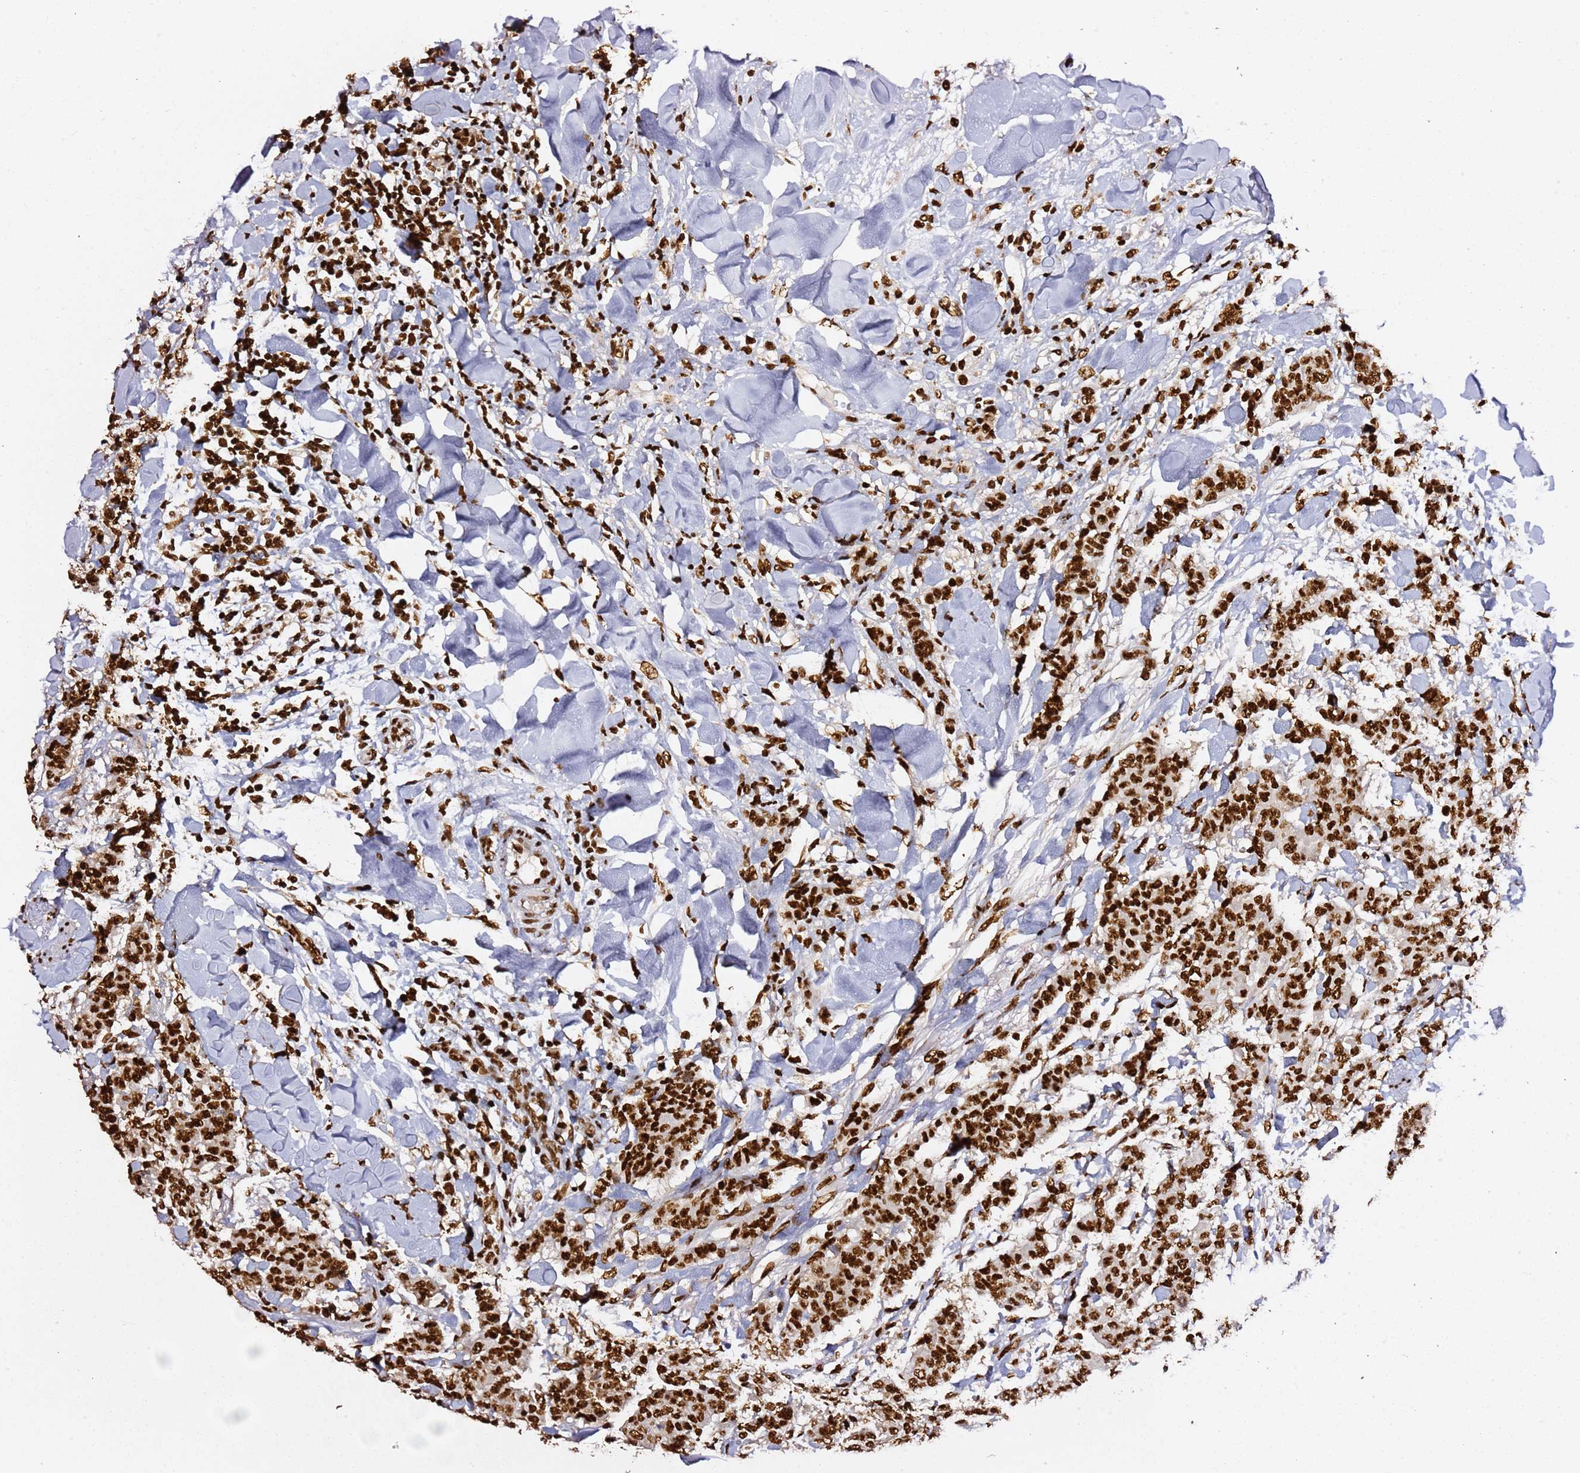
{"staining": {"intensity": "strong", "quantity": ">75%", "location": "nuclear"}, "tissue": "breast cancer", "cell_type": "Tumor cells", "image_type": "cancer", "snomed": [{"axis": "morphology", "description": "Duct carcinoma"}, {"axis": "topography", "description": "Breast"}], "caption": "DAB immunohistochemical staining of infiltrating ductal carcinoma (breast) reveals strong nuclear protein positivity in about >75% of tumor cells. (IHC, brightfield microscopy, high magnification).", "gene": "C6orf226", "patient": {"sex": "female", "age": 40}}